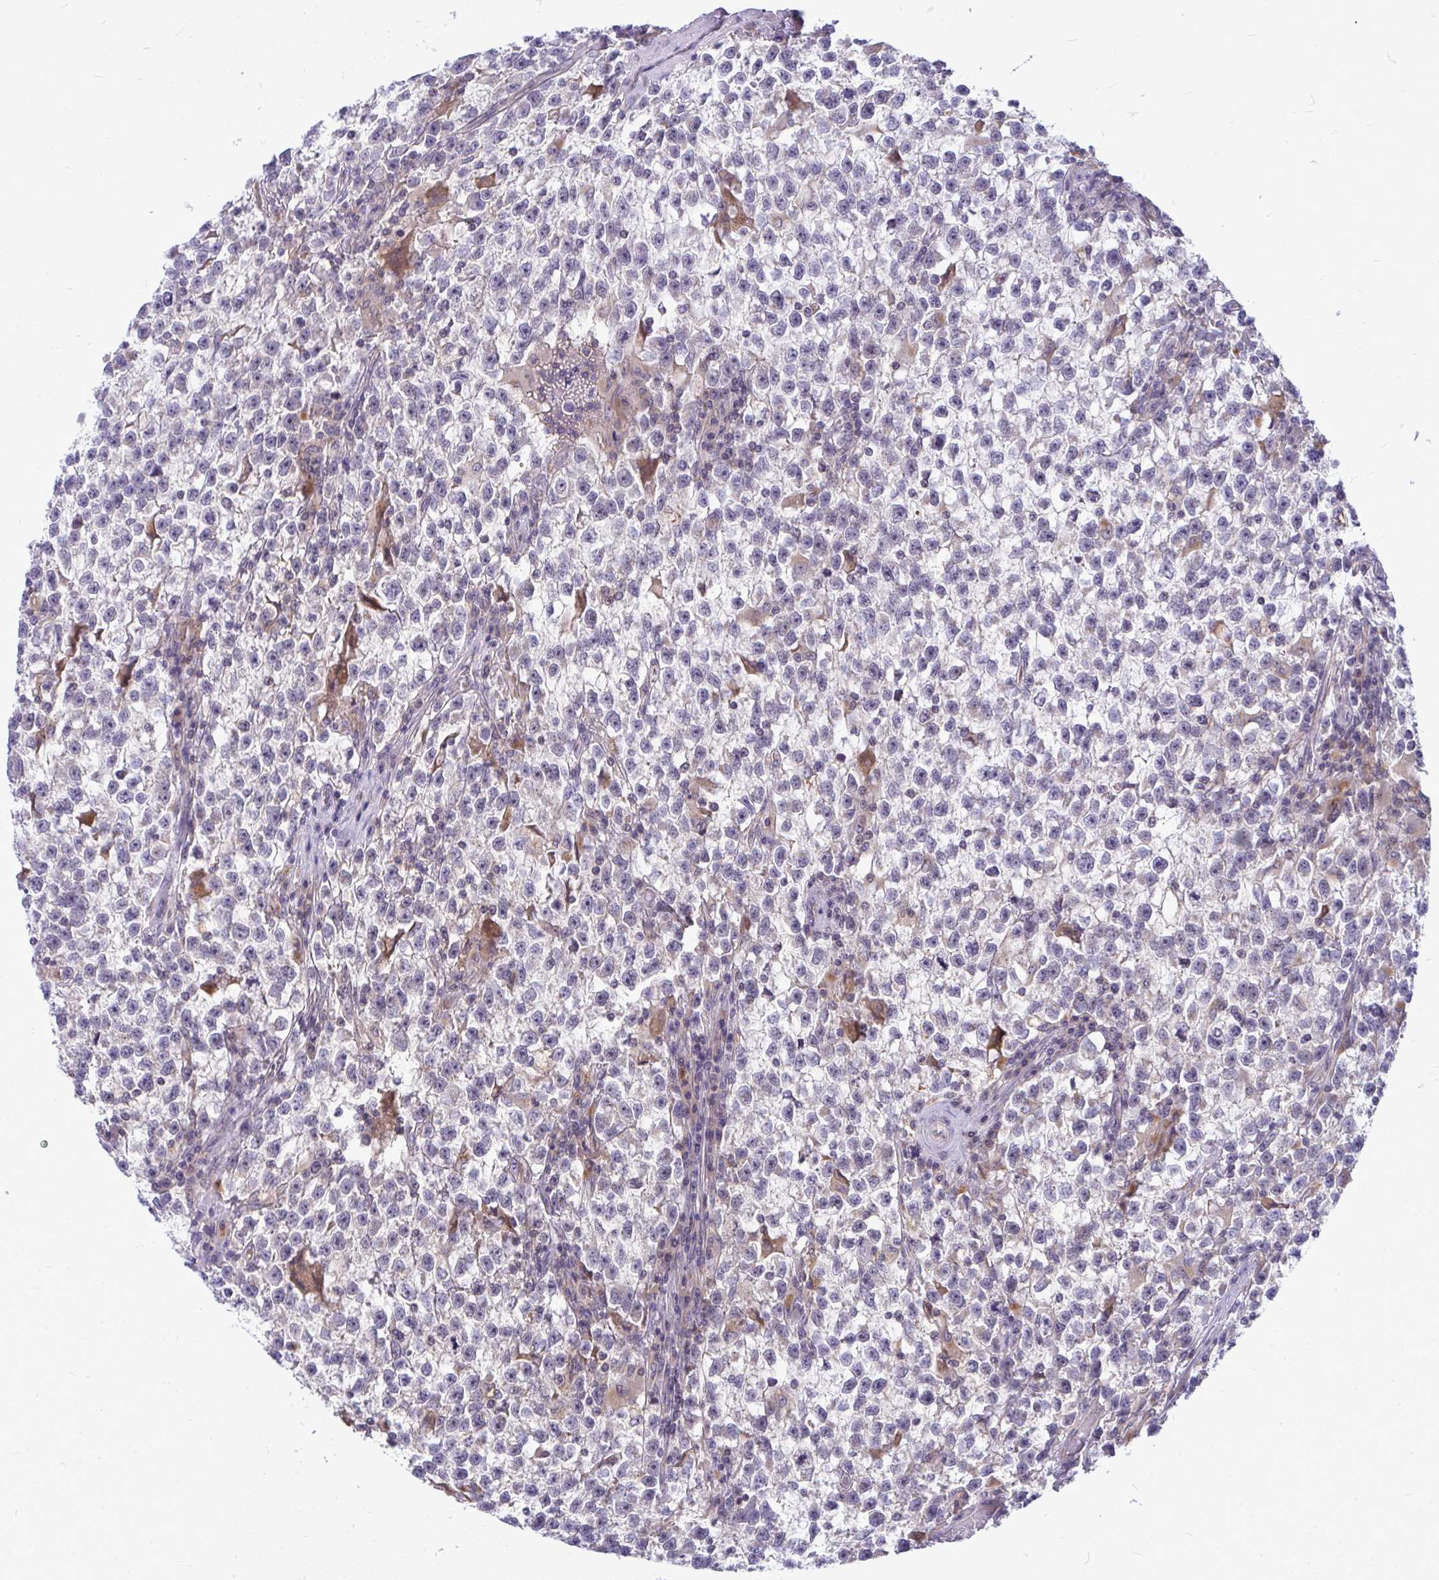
{"staining": {"intensity": "moderate", "quantity": "<25%", "location": "cytoplasmic/membranous"}, "tissue": "testis cancer", "cell_type": "Tumor cells", "image_type": "cancer", "snomed": [{"axis": "morphology", "description": "Seminoma, NOS"}, {"axis": "topography", "description": "Testis"}], "caption": "This is an image of IHC staining of testis seminoma, which shows moderate expression in the cytoplasmic/membranous of tumor cells.", "gene": "ZSCAN25", "patient": {"sex": "male", "age": 31}}